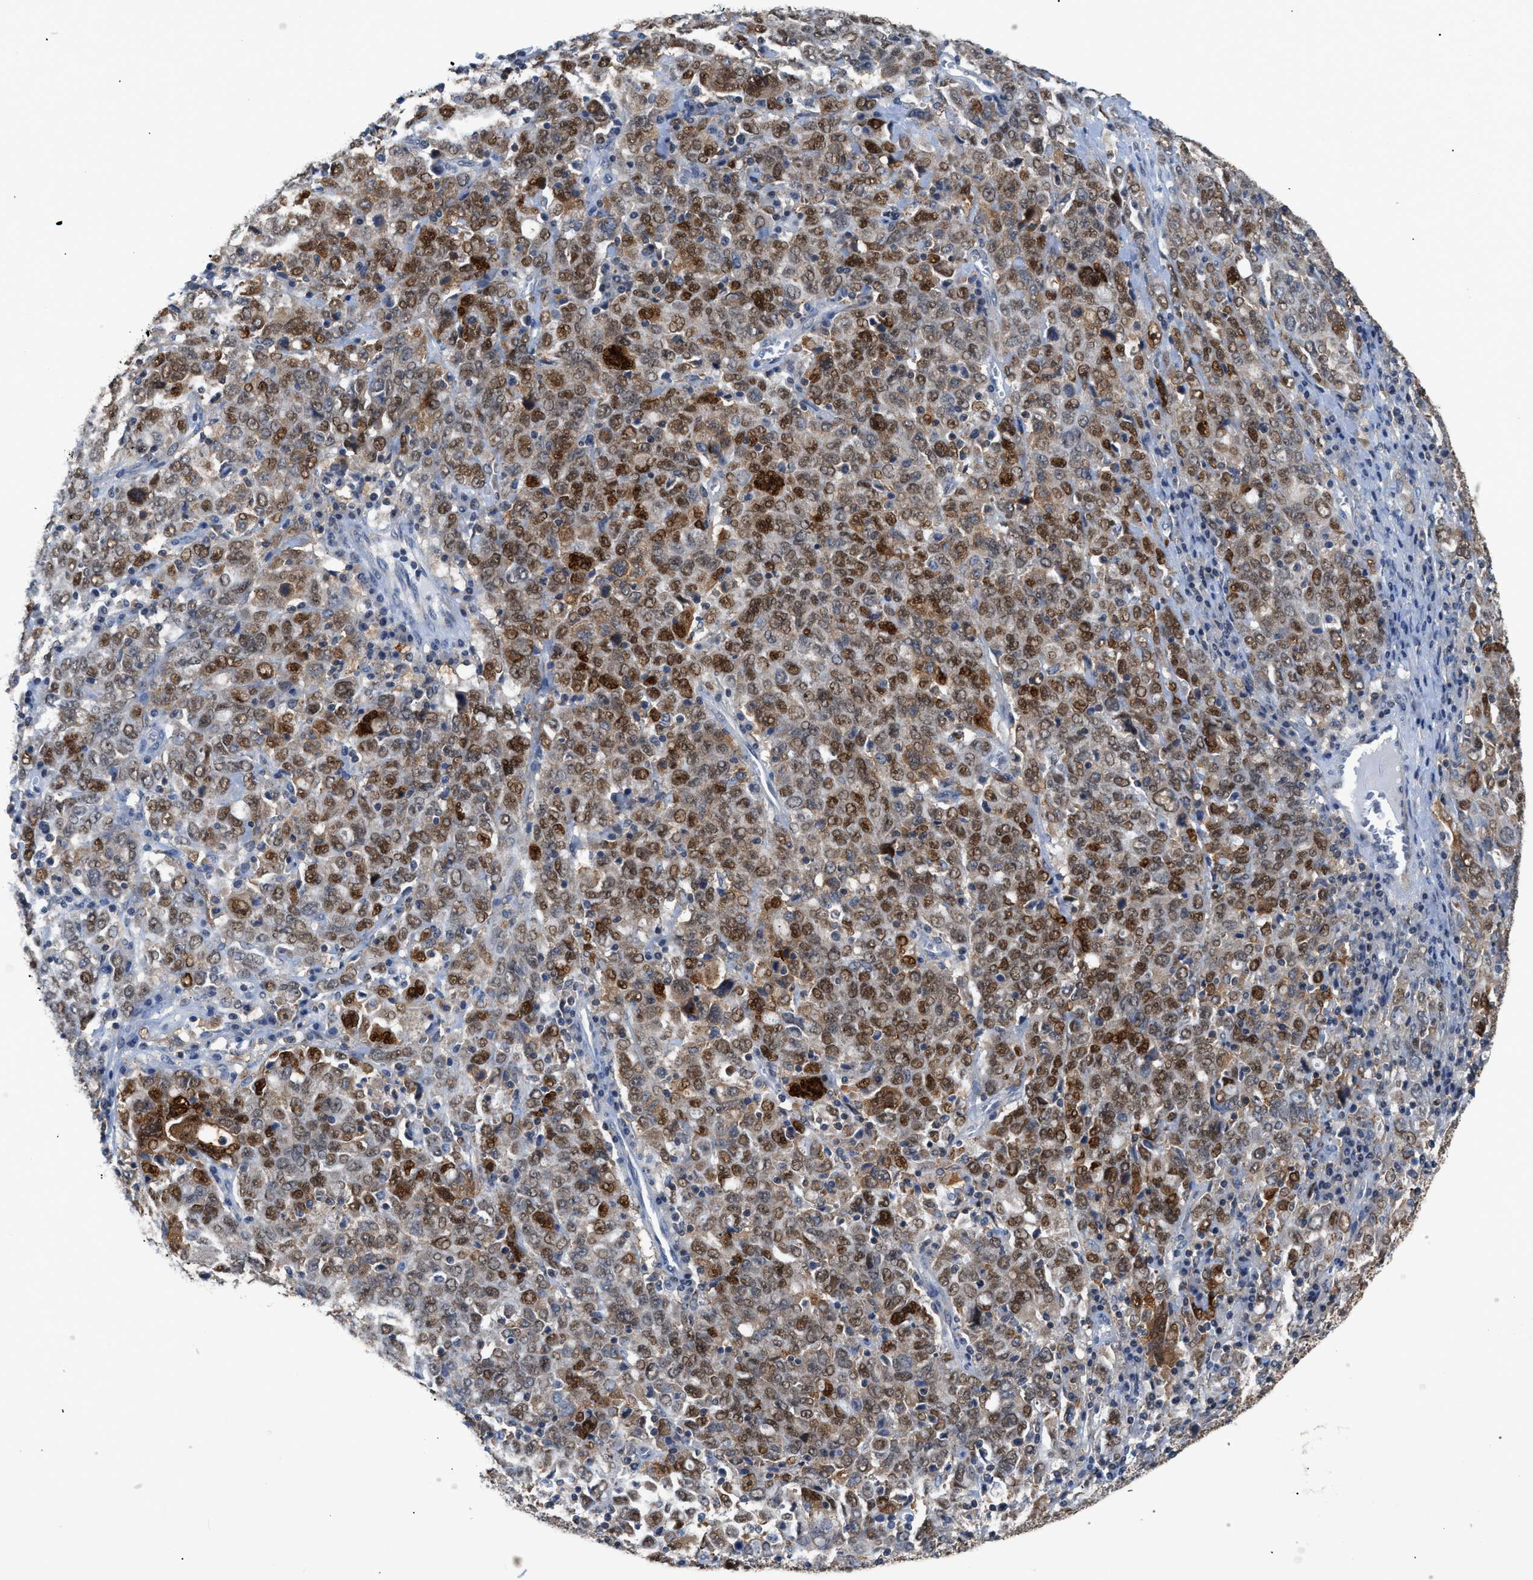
{"staining": {"intensity": "moderate", "quantity": ">75%", "location": "cytoplasmic/membranous,nuclear"}, "tissue": "ovarian cancer", "cell_type": "Tumor cells", "image_type": "cancer", "snomed": [{"axis": "morphology", "description": "Carcinoma, endometroid"}, {"axis": "topography", "description": "Ovary"}], "caption": "Immunohistochemical staining of human ovarian cancer (endometroid carcinoma) shows medium levels of moderate cytoplasmic/membranous and nuclear staining in about >75% of tumor cells.", "gene": "TMEM45B", "patient": {"sex": "female", "age": 62}}